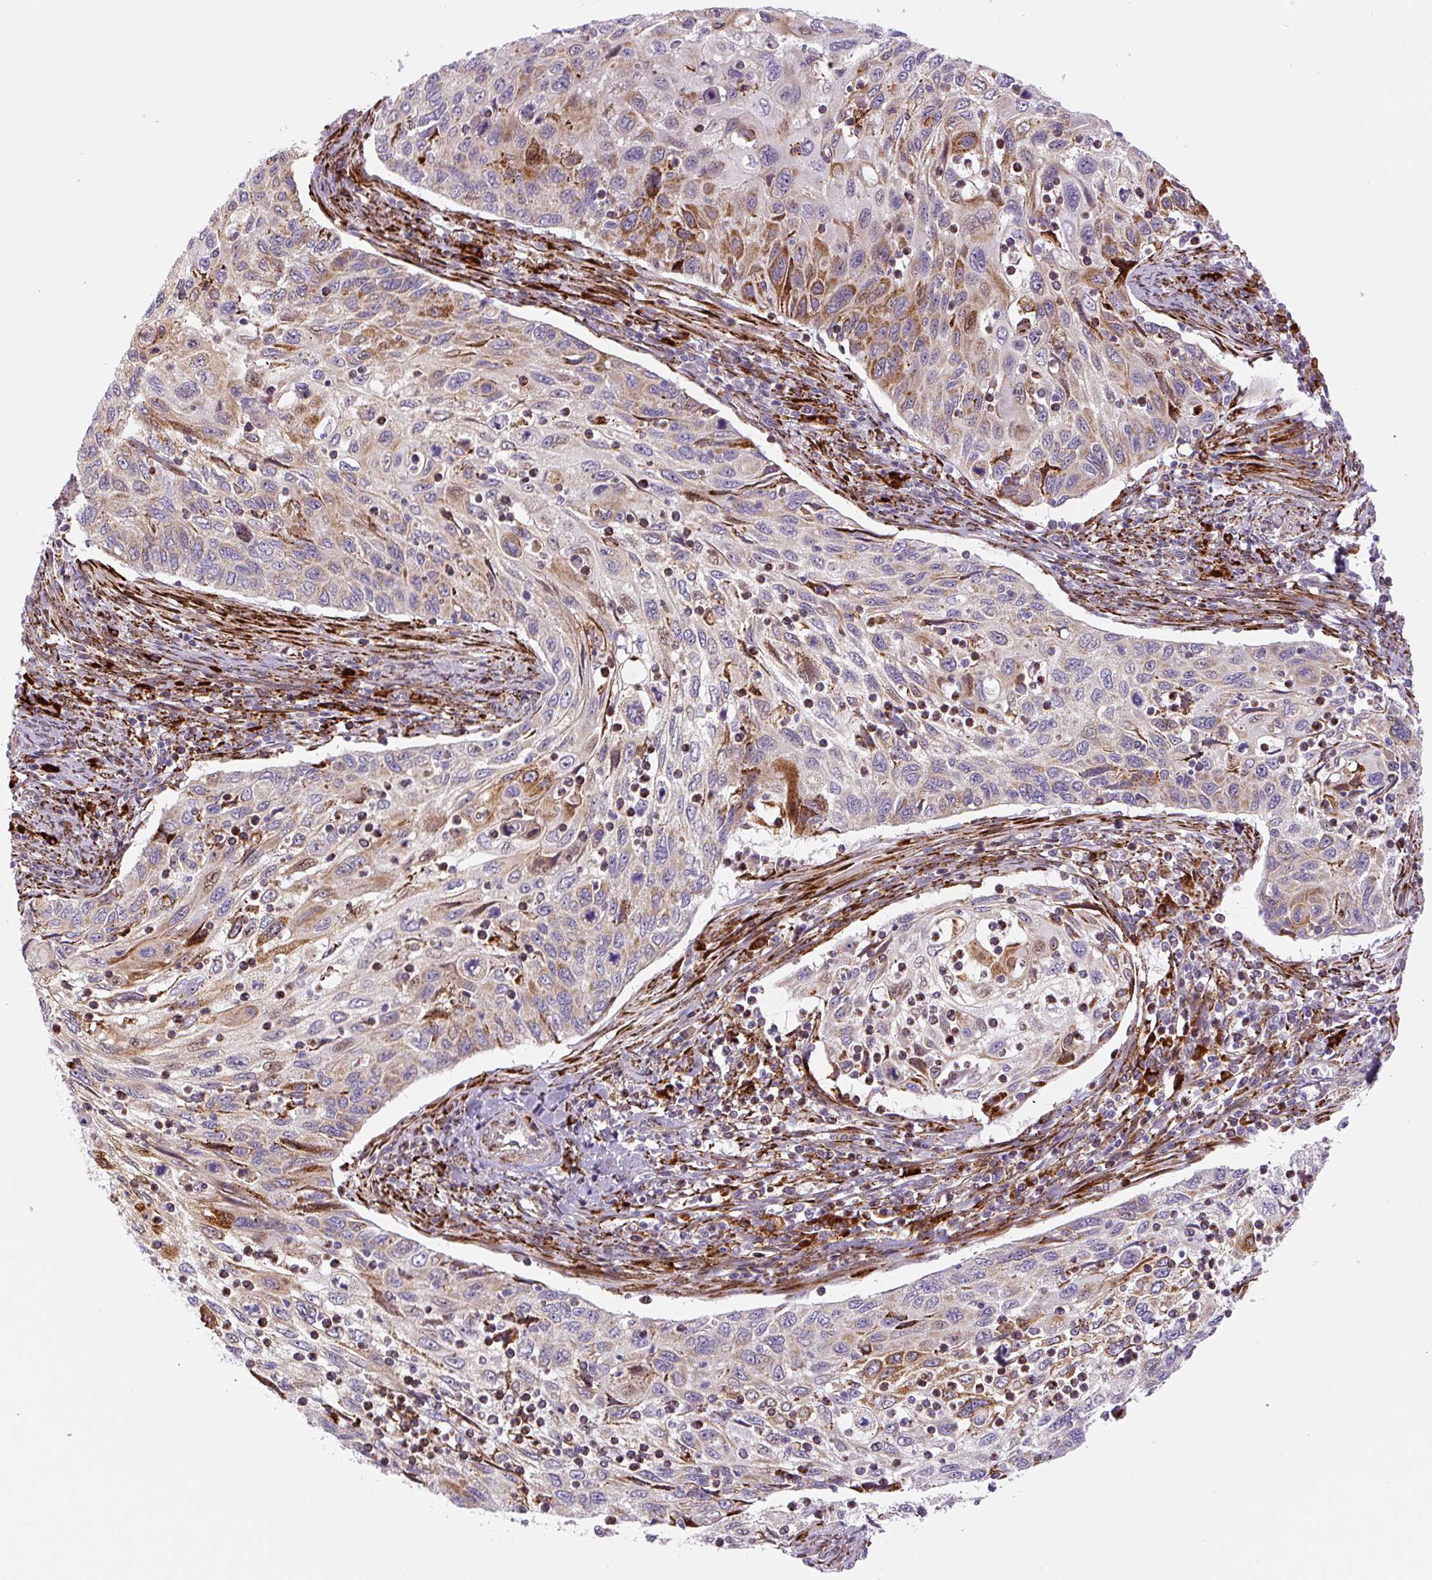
{"staining": {"intensity": "moderate", "quantity": "<25%", "location": "cytoplasmic/membranous"}, "tissue": "cervical cancer", "cell_type": "Tumor cells", "image_type": "cancer", "snomed": [{"axis": "morphology", "description": "Squamous cell carcinoma, NOS"}, {"axis": "topography", "description": "Cervix"}], "caption": "A brown stain labels moderate cytoplasmic/membranous expression of a protein in human cervical squamous cell carcinoma tumor cells.", "gene": "DISP3", "patient": {"sex": "female", "age": 70}}